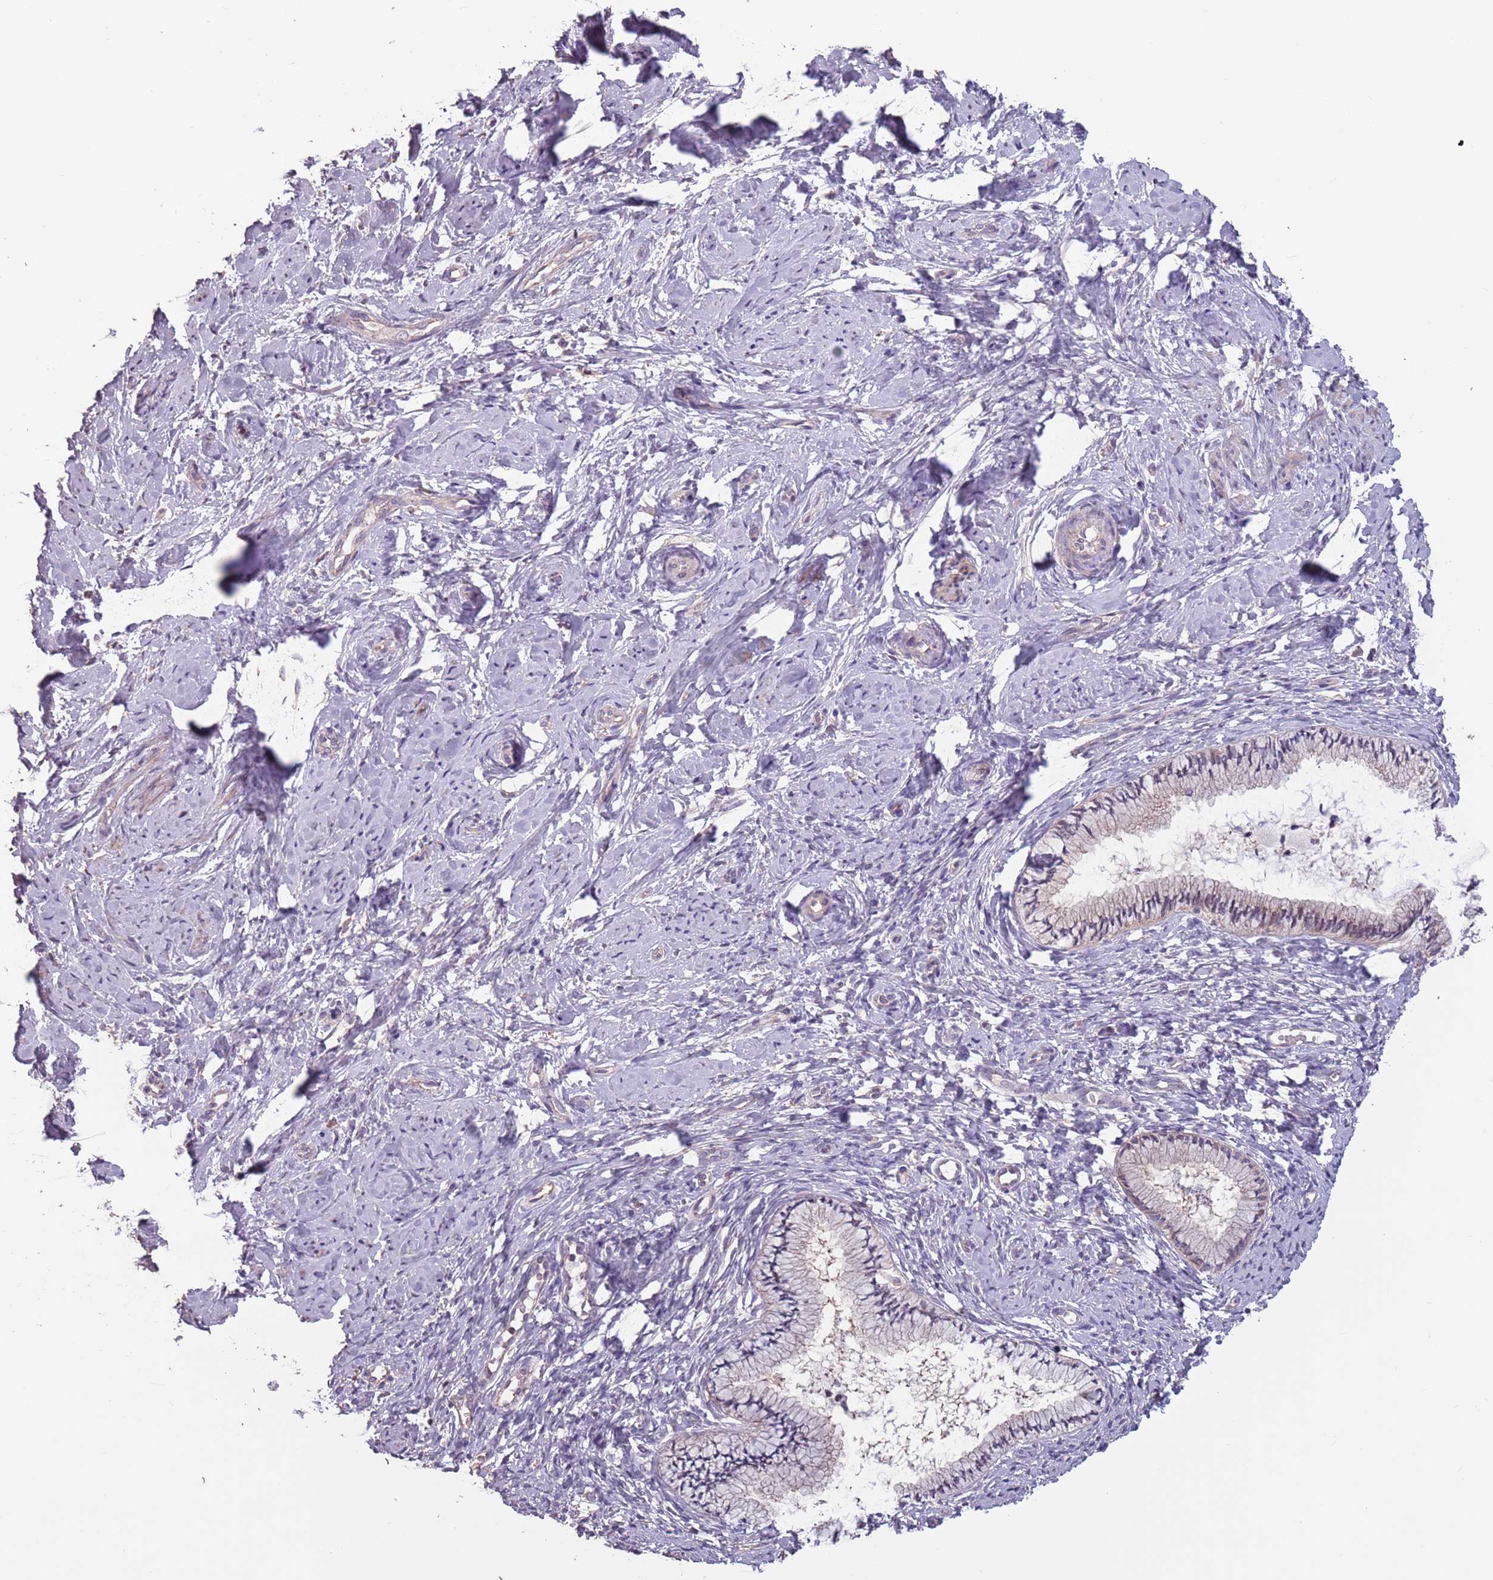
{"staining": {"intensity": "weak", "quantity": "<25%", "location": "cytoplasmic/membranous"}, "tissue": "cervix", "cell_type": "Glandular cells", "image_type": "normal", "snomed": [{"axis": "morphology", "description": "Normal tissue, NOS"}, {"axis": "topography", "description": "Cervix"}], "caption": "Glandular cells show no significant protein positivity in benign cervix. (Stains: DAB immunohistochemistry with hematoxylin counter stain, Microscopy: brightfield microscopy at high magnification).", "gene": "MBD3L1", "patient": {"sex": "female", "age": 57}}